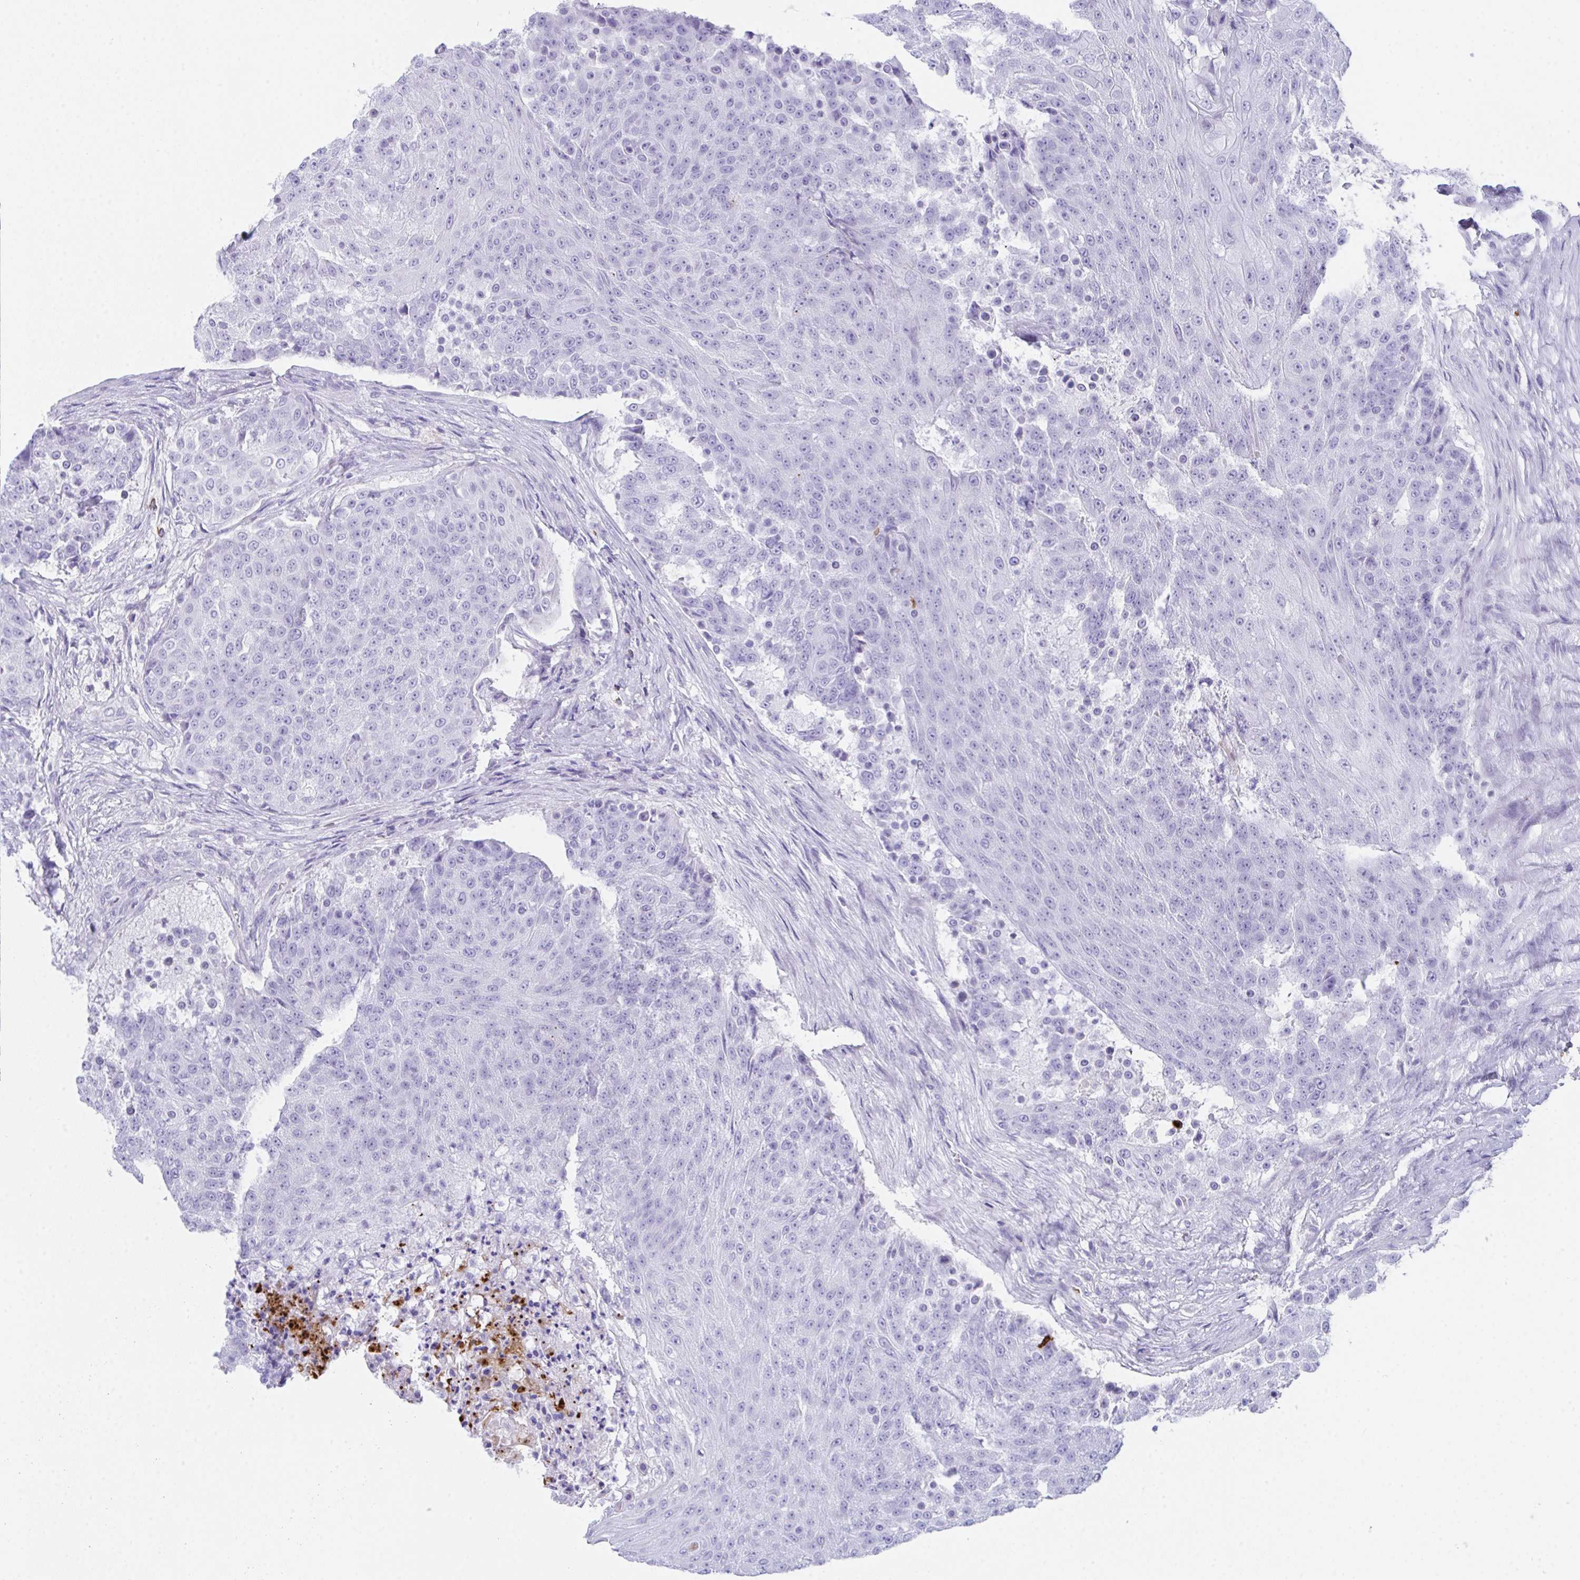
{"staining": {"intensity": "negative", "quantity": "none", "location": "none"}, "tissue": "urothelial cancer", "cell_type": "Tumor cells", "image_type": "cancer", "snomed": [{"axis": "morphology", "description": "Urothelial carcinoma, High grade"}, {"axis": "topography", "description": "Urinary bladder"}], "caption": "This is a image of immunohistochemistry (IHC) staining of urothelial carcinoma (high-grade), which shows no expression in tumor cells.", "gene": "KMT2E", "patient": {"sex": "female", "age": 63}}